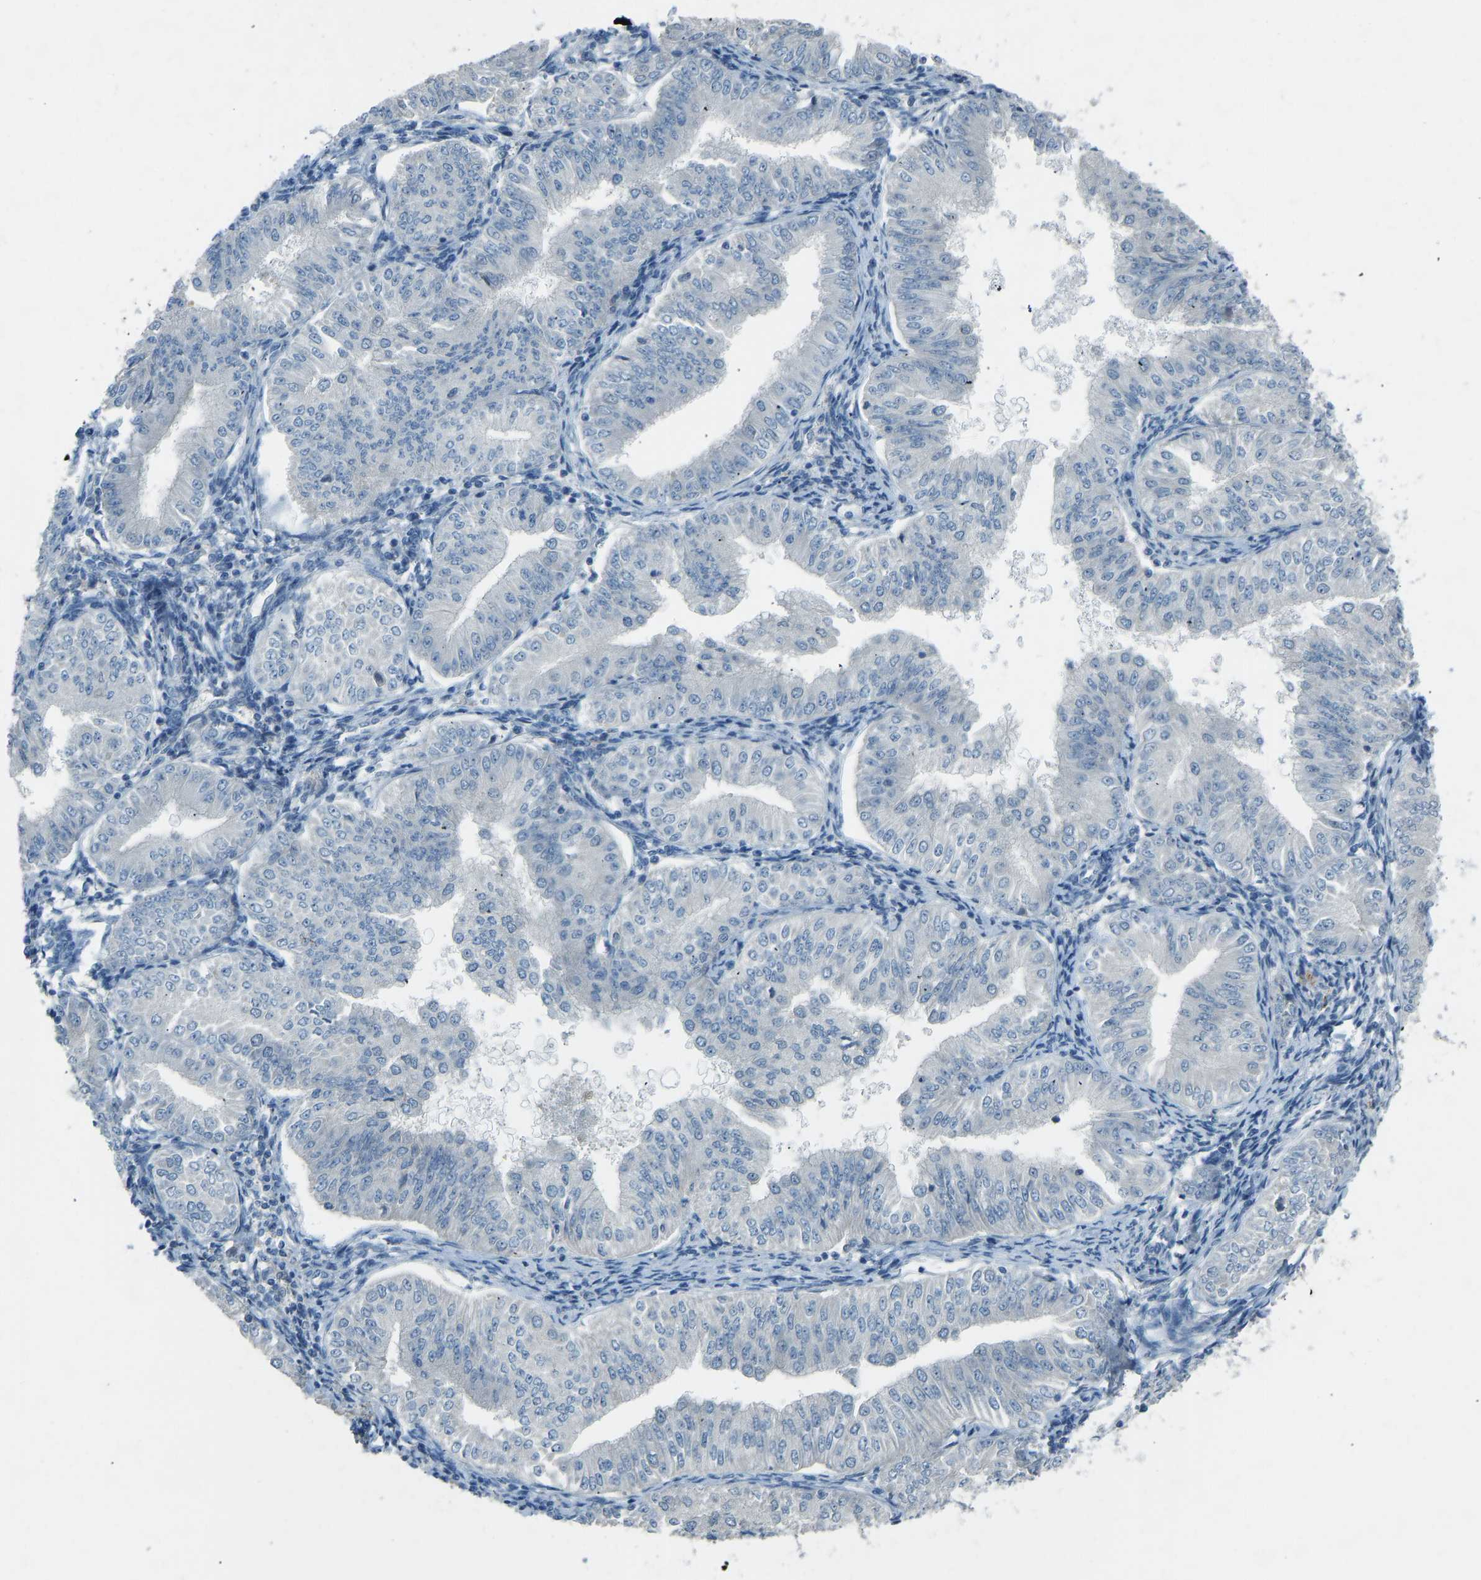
{"staining": {"intensity": "negative", "quantity": "none", "location": "none"}, "tissue": "endometrial cancer", "cell_type": "Tumor cells", "image_type": "cancer", "snomed": [{"axis": "morphology", "description": "Normal tissue, NOS"}, {"axis": "morphology", "description": "Adenocarcinoma, NOS"}, {"axis": "topography", "description": "Endometrium"}], "caption": "Endometrial cancer (adenocarcinoma) was stained to show a protein in brown. There is no significant staining in tumor cells.", "gene": "FBLN2", "patient": {"sex": "female", "age": 53}}